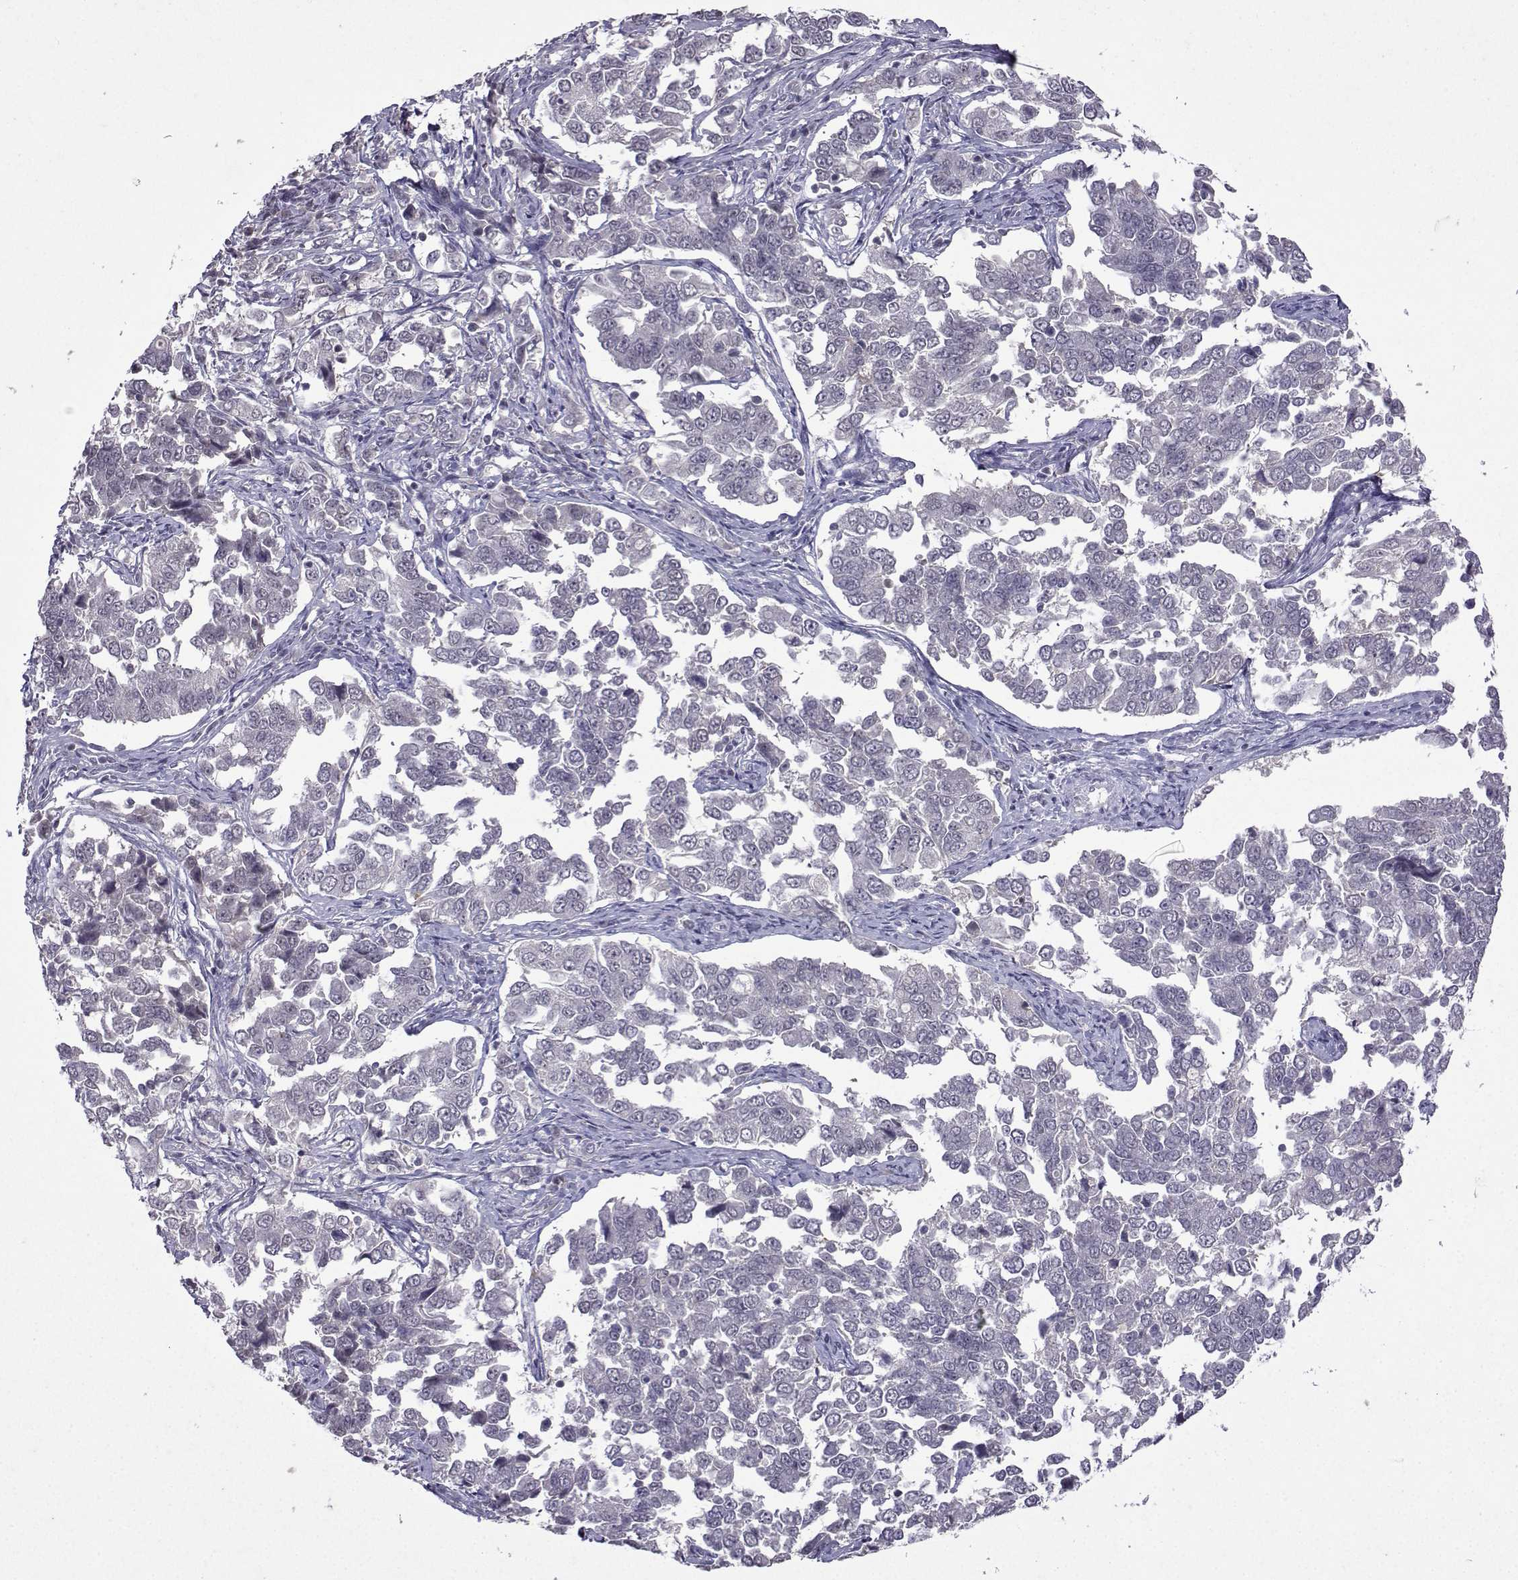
{"staining": {"intensity": "negative", "quantity": "none", "location": "none"}, "tissue": "endometrial cancer", "cell_type": "Tumor cells", "image_type": "cancer", "snomed": [{"axis": "morphology", "description": "Adenocarcinoma, NOS"}, {"axis": "topography", "description": "Endometrium"}], "caption": "Immunohistochemical staining of human endometrial cancer (adenocarcinoma) shows no significant expression in tumor cells.", "gene": "CCL28", "patient": {"sex": "female", "age": 43}}